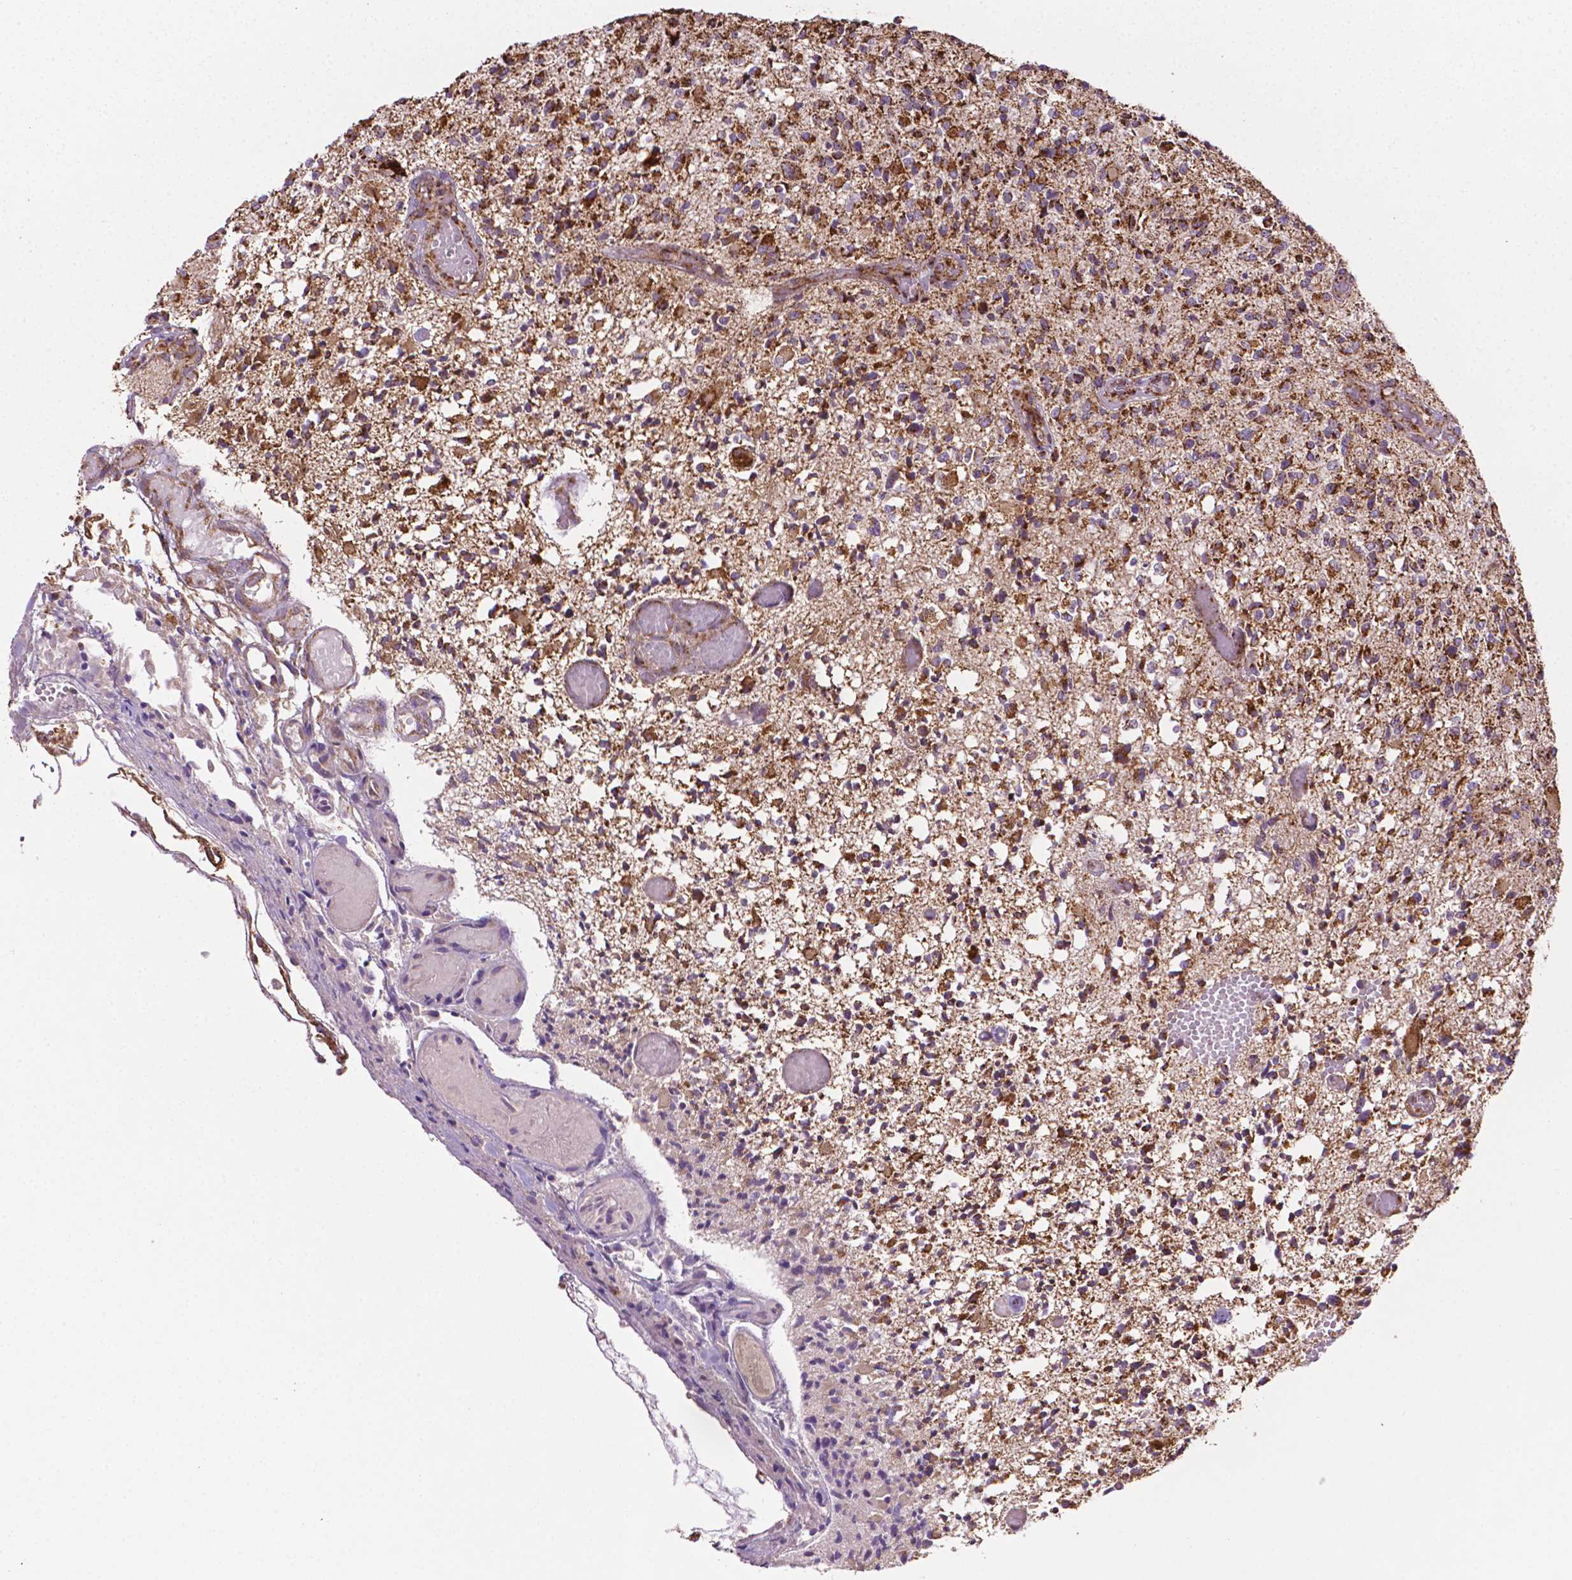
{"staining": {"intensity": "strong", "quantity": ">75%", "location": "cytoplasmic/membranous"}, "tissue": "glioma", "cell_type": "Tumor cells", "image_type": "cancer", "snomed": [{"axis": "morphology", "description": "Glioma, malignant, High grade"}, {"axis": "topography", "description": "Brain"}], "caption": "Strong cytoplasmic/membranous protein staining is seen in about >75% of tumor cells in glioma.", "gene": "ILVBL", "patient": {"sex": "female", "age": 63}}